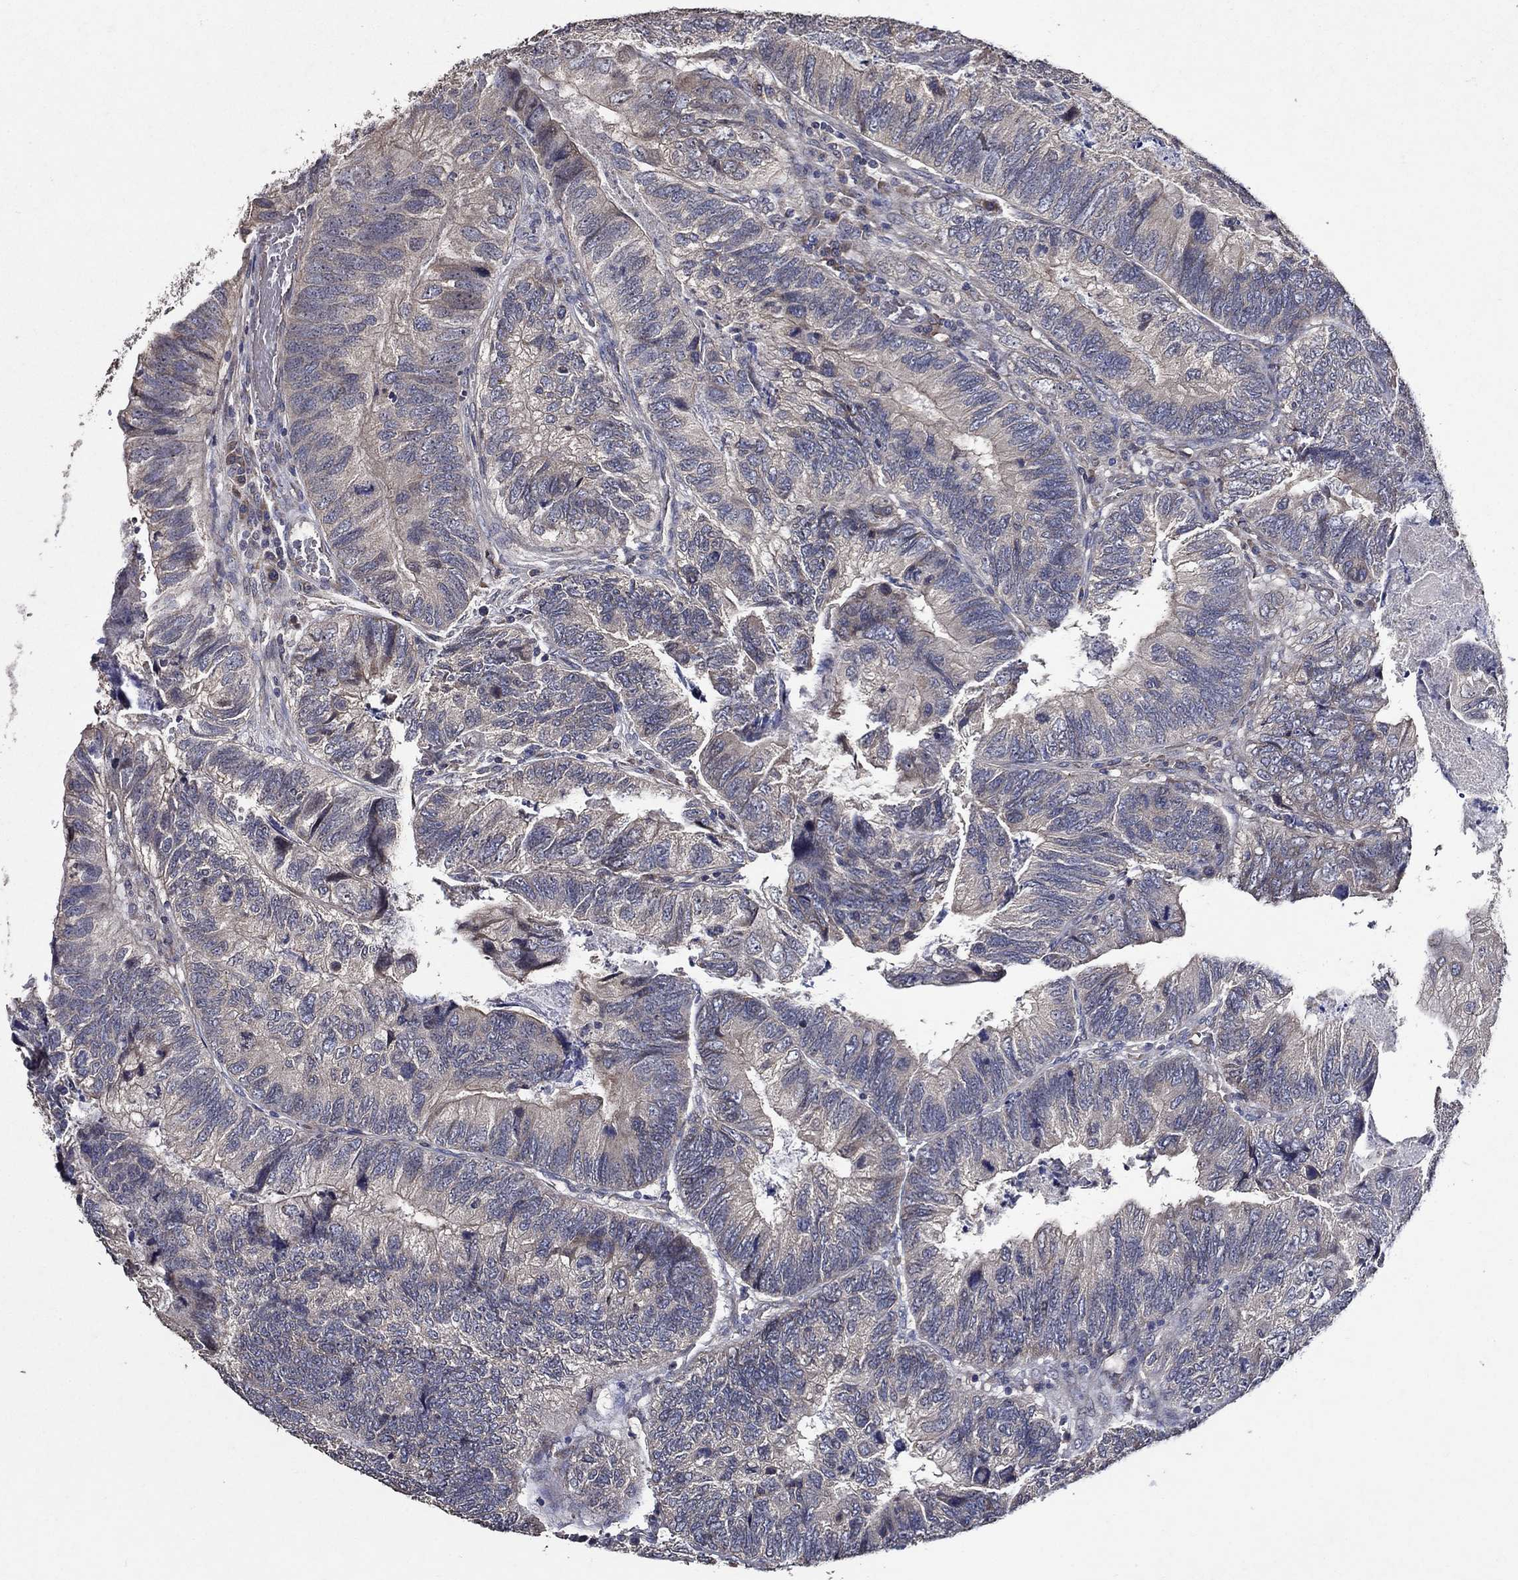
{"staining": {"intensity": "weak", "quantity": "<25%", "location": "cytoplasmic/membranous"}, "tissue": "colorectal cancer", "cell_type": "Tumor cells", "image_type": "cancer", "snomed": [{"axis": "morphology", "description": "Adenocarcinoma, NOS"}, {"axis": "topography", "description": "Colon"}], "caption": "Histopathology image shows no protein positivity in tumor cells of adenocarcinoma (colorectal) tissue.", "gene": "HAP1", "patient": {"sex": "female", "age": 67}}